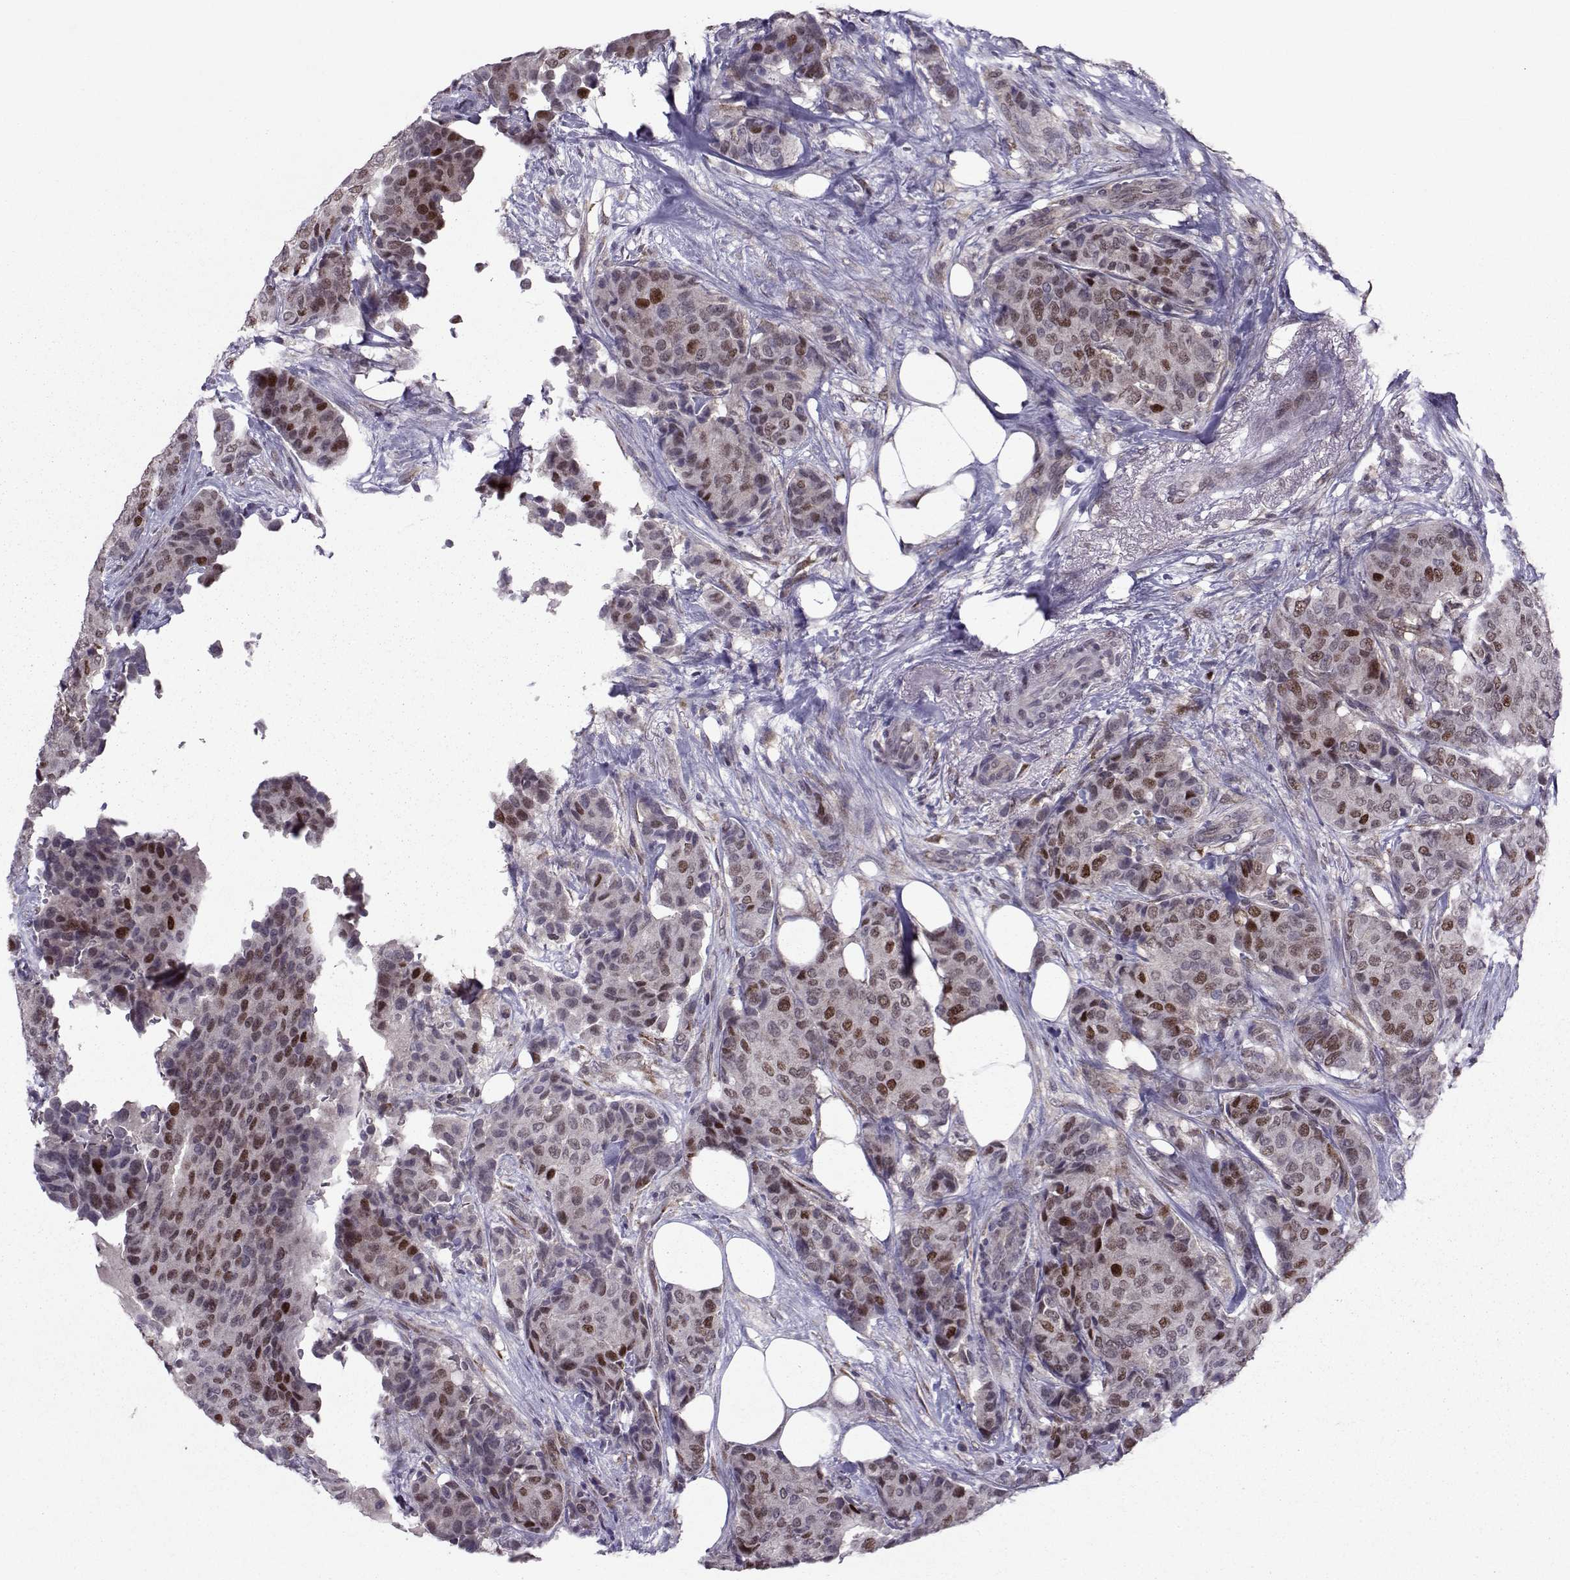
{"staining": {"intensity": "strong", "quantity": "25%-75%", "location": "nuclear"}, "tissue": "breast cancer", "cell_type": "Tumor cells", "image_type": "cancer", "snomed": [{"axis": "morphology", "description": "Duct carcinoma"}, {"axis": "topography", "description": "Breast"}], "caption": "Breast cancer stained with immunohistochemistry (IHC) exhibits strong nuclear staining in approximately 25%-75% of tumor cells.", "gene": "CDK4", "patient": {"sex": "female", "age": 75}}